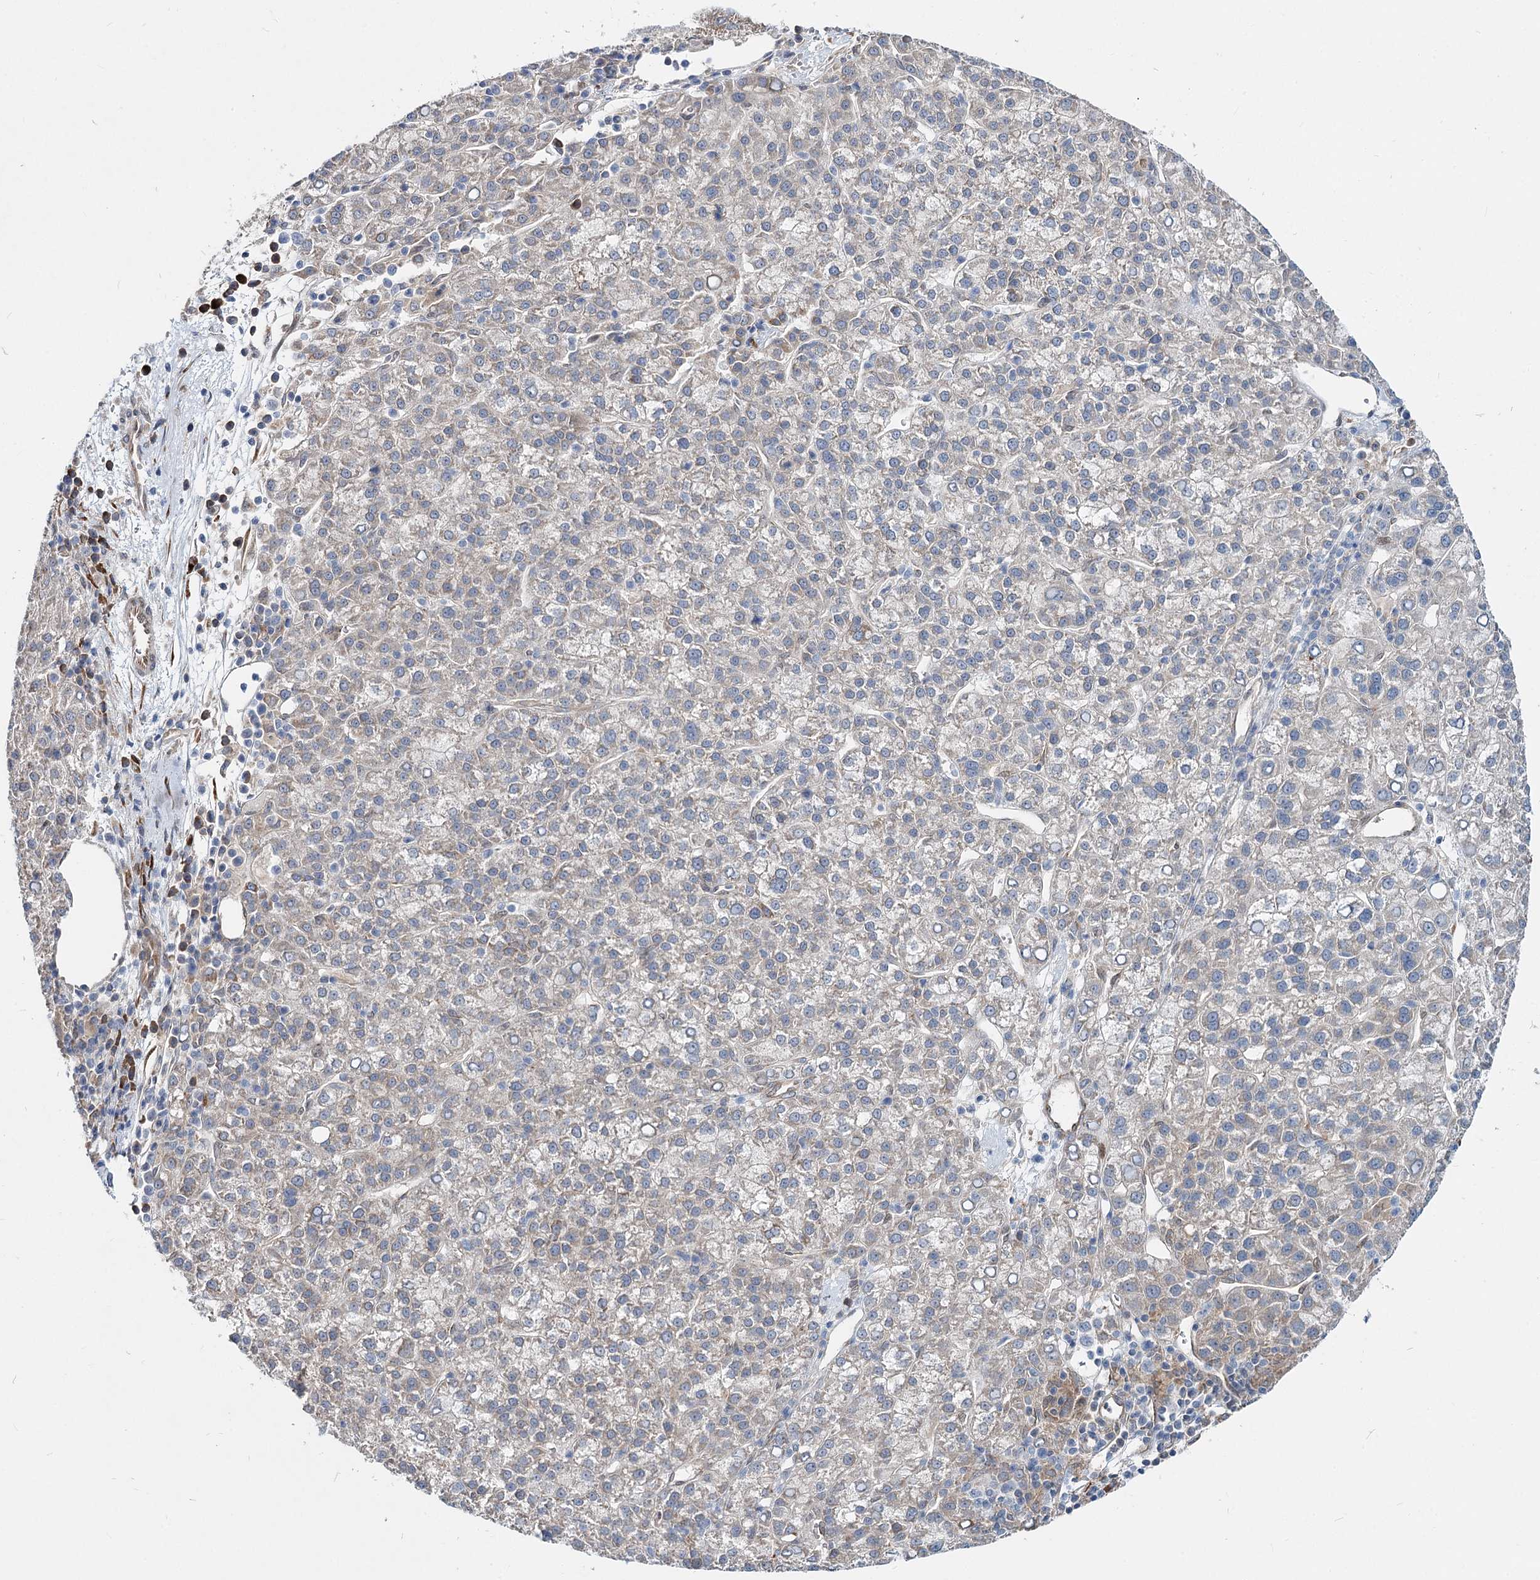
{"staining": {"intensity": "negative", "quantity": "none", "location": "none"}, "tissue": "liver cancer", "cell_type": "Tumor cells", "image_type": "cancer", "snomed": [{"axis": "morphology", "description": "Carcinoma, Hepatocellular, NOS"}, {"axis": "topography", "description": "Liver"}], "caption": "High power microscopy micrograph of an IHC micrograph of liver cancer (hepatocellular carcinoma), revealing no significant staining in tumor cells.", "gene": "SPART", "patient": {"sex": "female", "age": 58}}